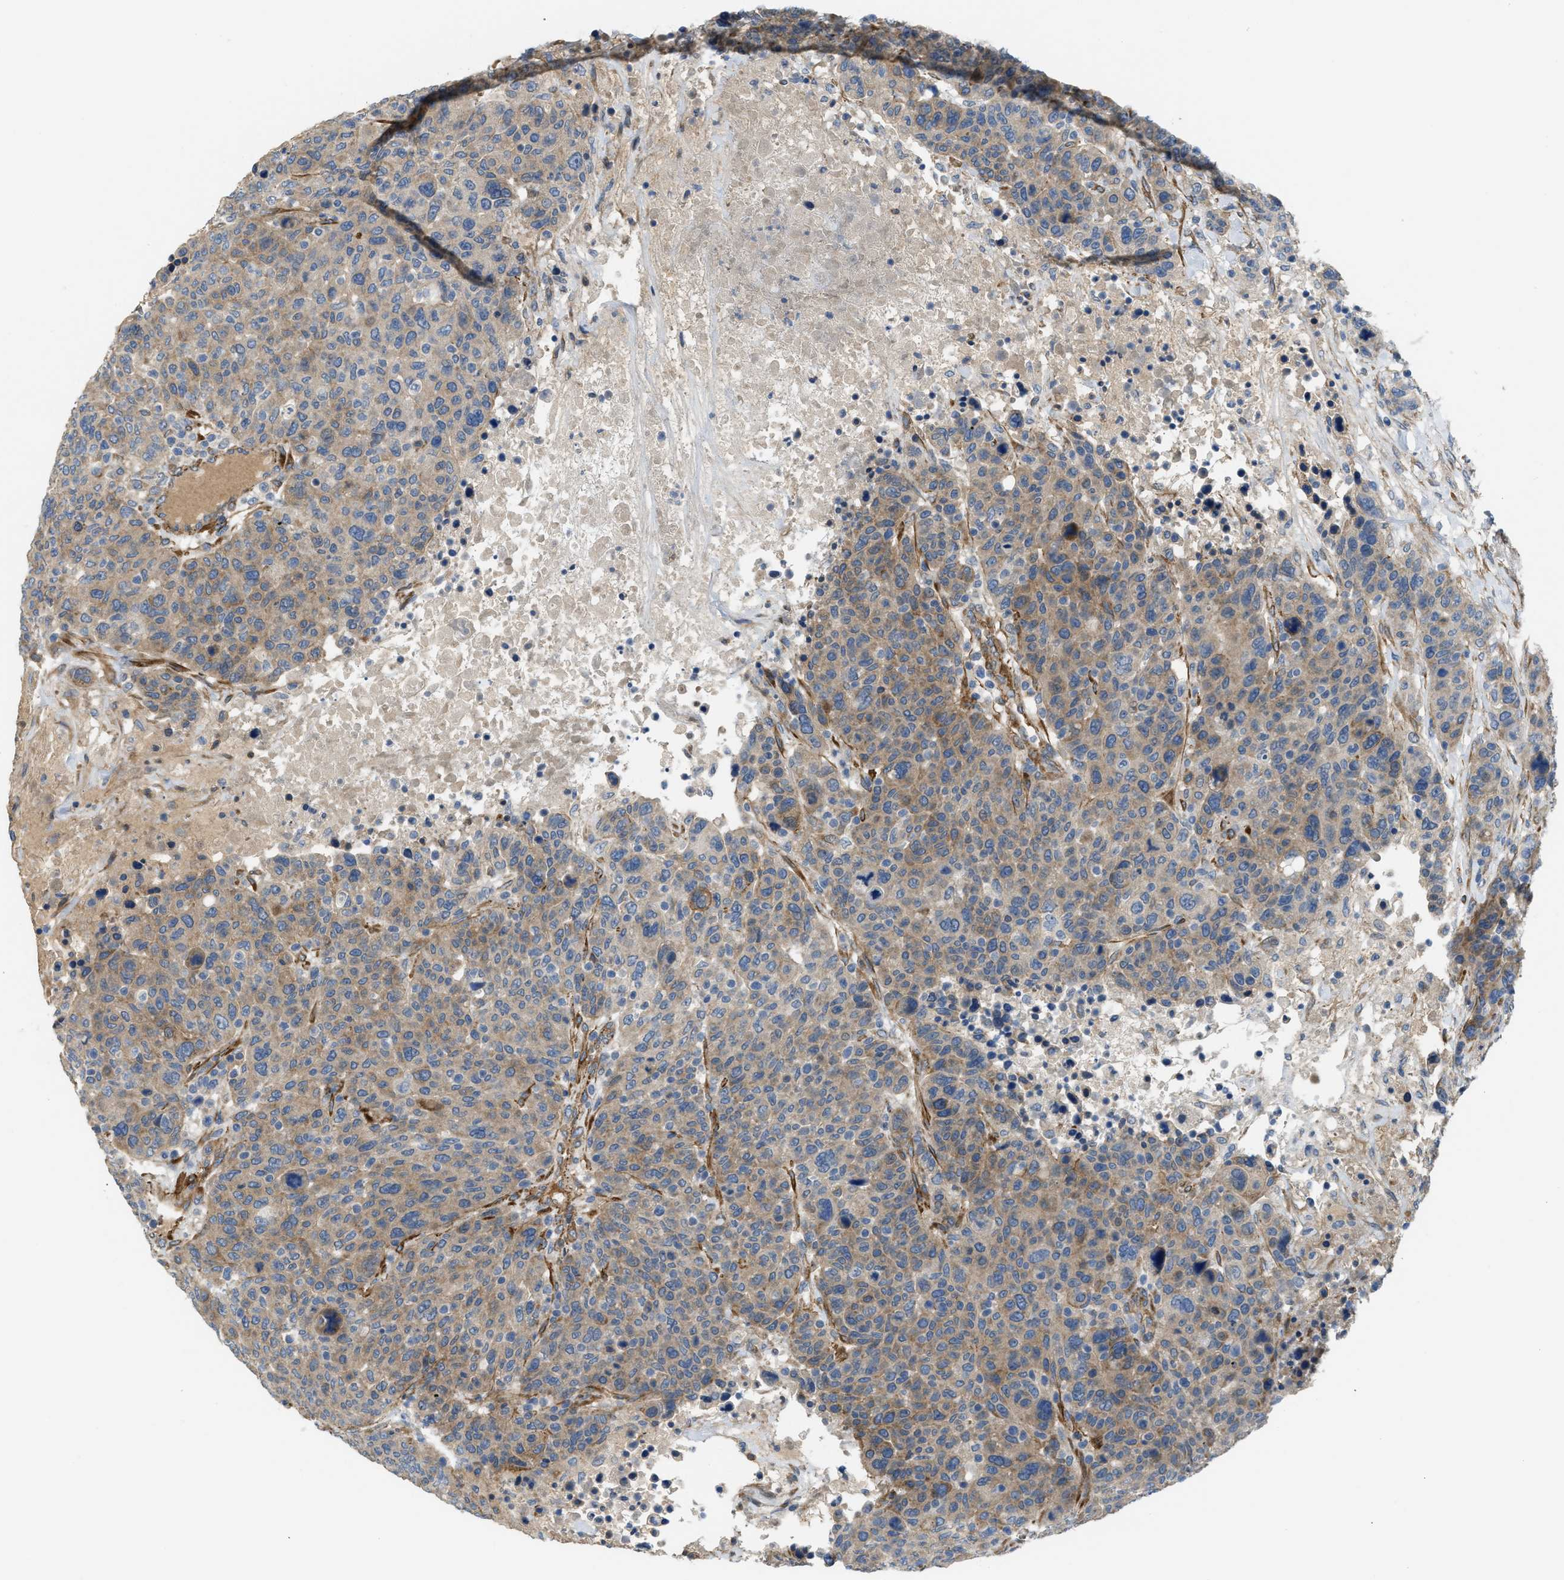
{"staining": {"intensity": "moderate", "quantity": ">75%", "location": "cytoplasmic/membranous"}, "tissue": "breast cancer", "cell_type": "Tumor cells", "image_type": "cancer", "snomed": [{"axis": "morphology", "description": "Duct carcinoma"}, {"axis": "topography", "description": "Breast"}], "caption": "The photomicrograph shows immunohistochemical staining of invasive ductal carcinoma (breast). There is moderate cytoplasmic/membranous expression is seen in approximately >75% of tumor cells. The staining was performed using DAB to visualize the protein expression in brown, while the nuclei were stained in blue with hematoxylin (Magnification: 20x).", "gene": "BMPR1A", "patient": {"sex": "female", "age": 37}}